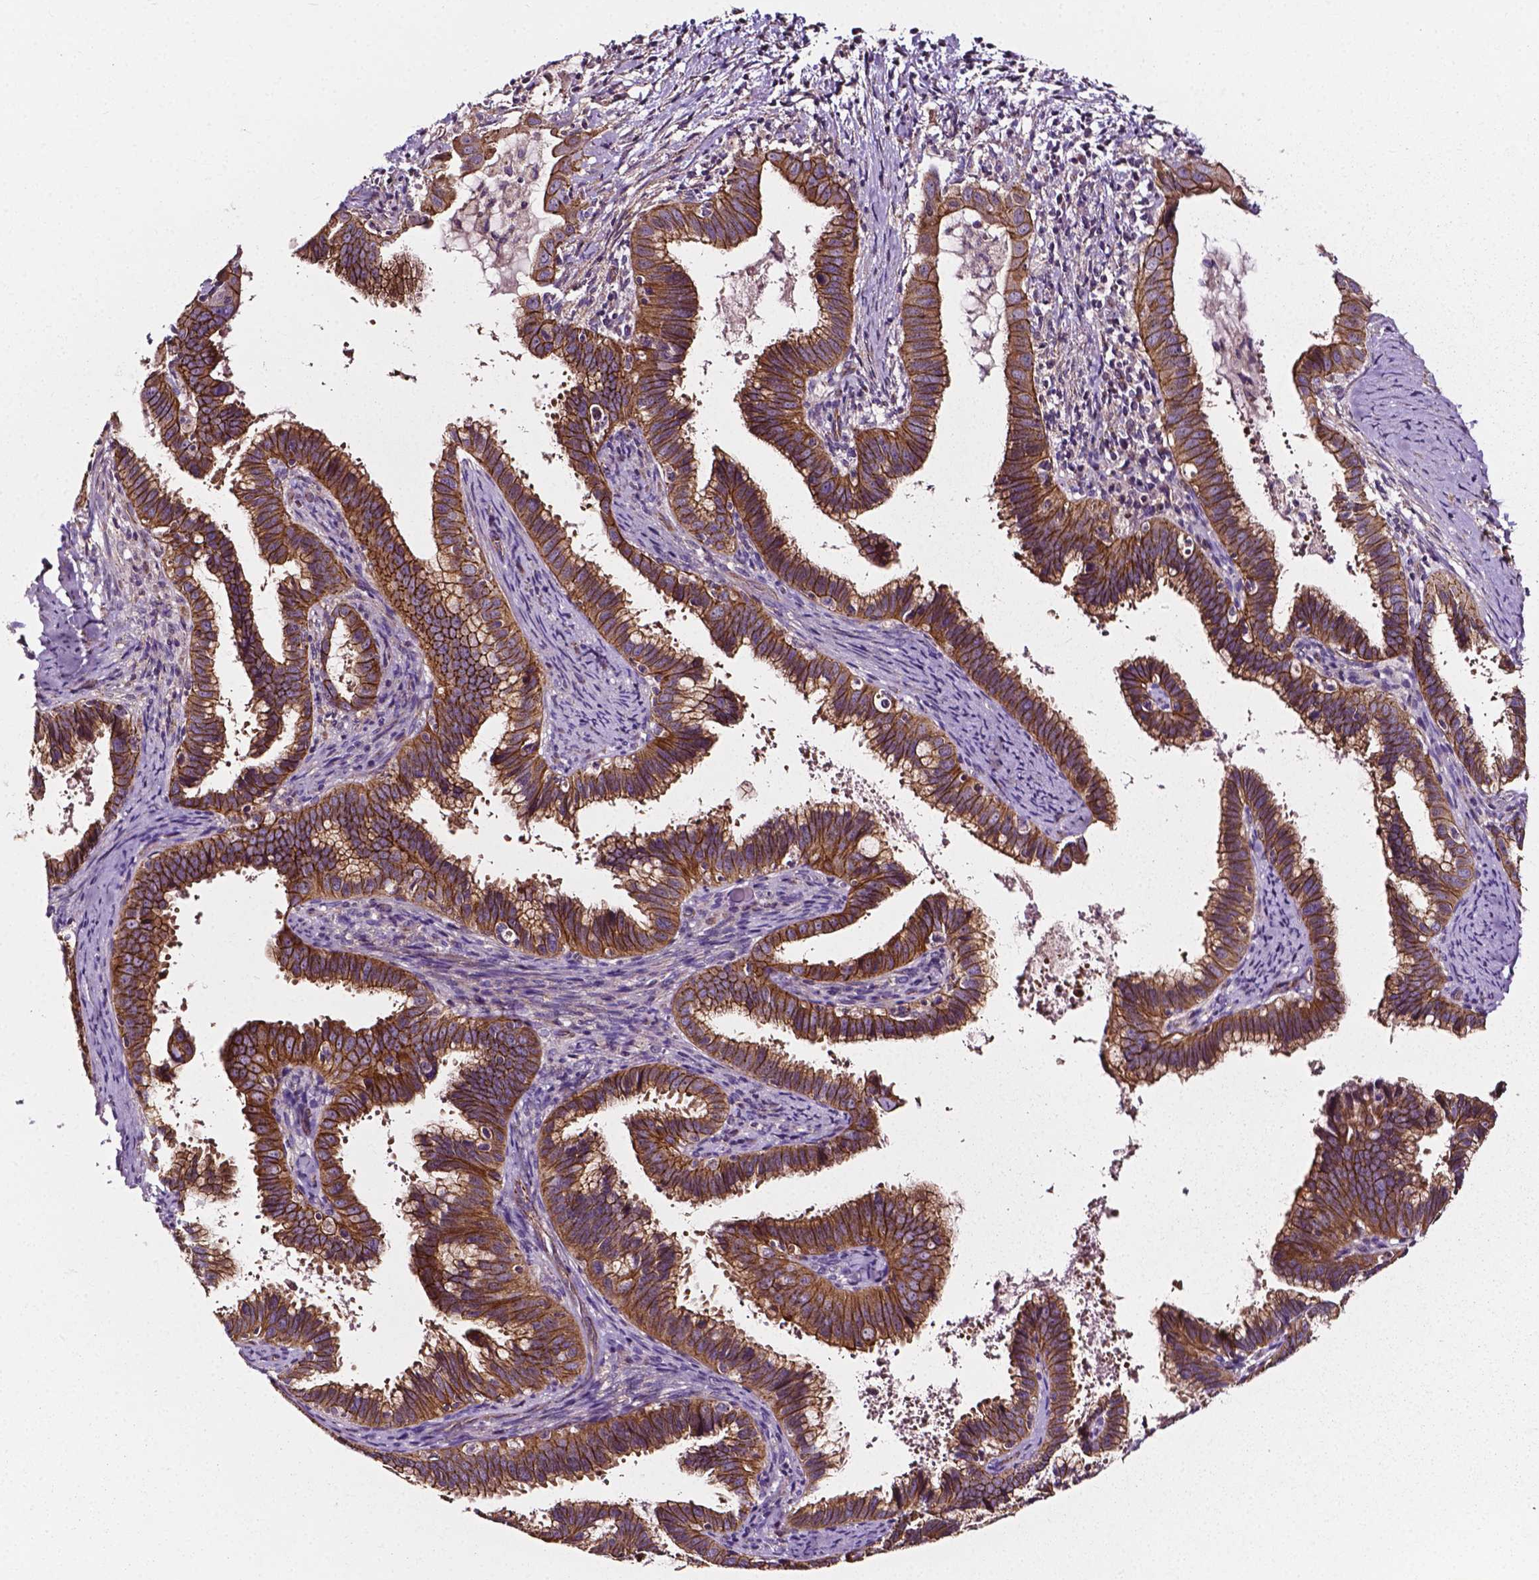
{"staining": {"intensity": "moderate", "quantity": ">75%", "location": "cytoplasmic/membranous"}, "tissue": "cervical cancer", "cell_type": "Tumor cells", "image_type": "cancer", "snomed": [{"axis": "morphology", "description": "Adenocarcinoma, NOS"}, {"axis": "topography", "description": "Cervix"}], "caption": "The photomicrograph shows staining of cervical adenocarcinoma, revealing moderate cytoplasmic/membranous protein expression (brown color) within tumor cells.", "gene": "ATG16L1", "patient": {"sex": "female", "age": 56}}